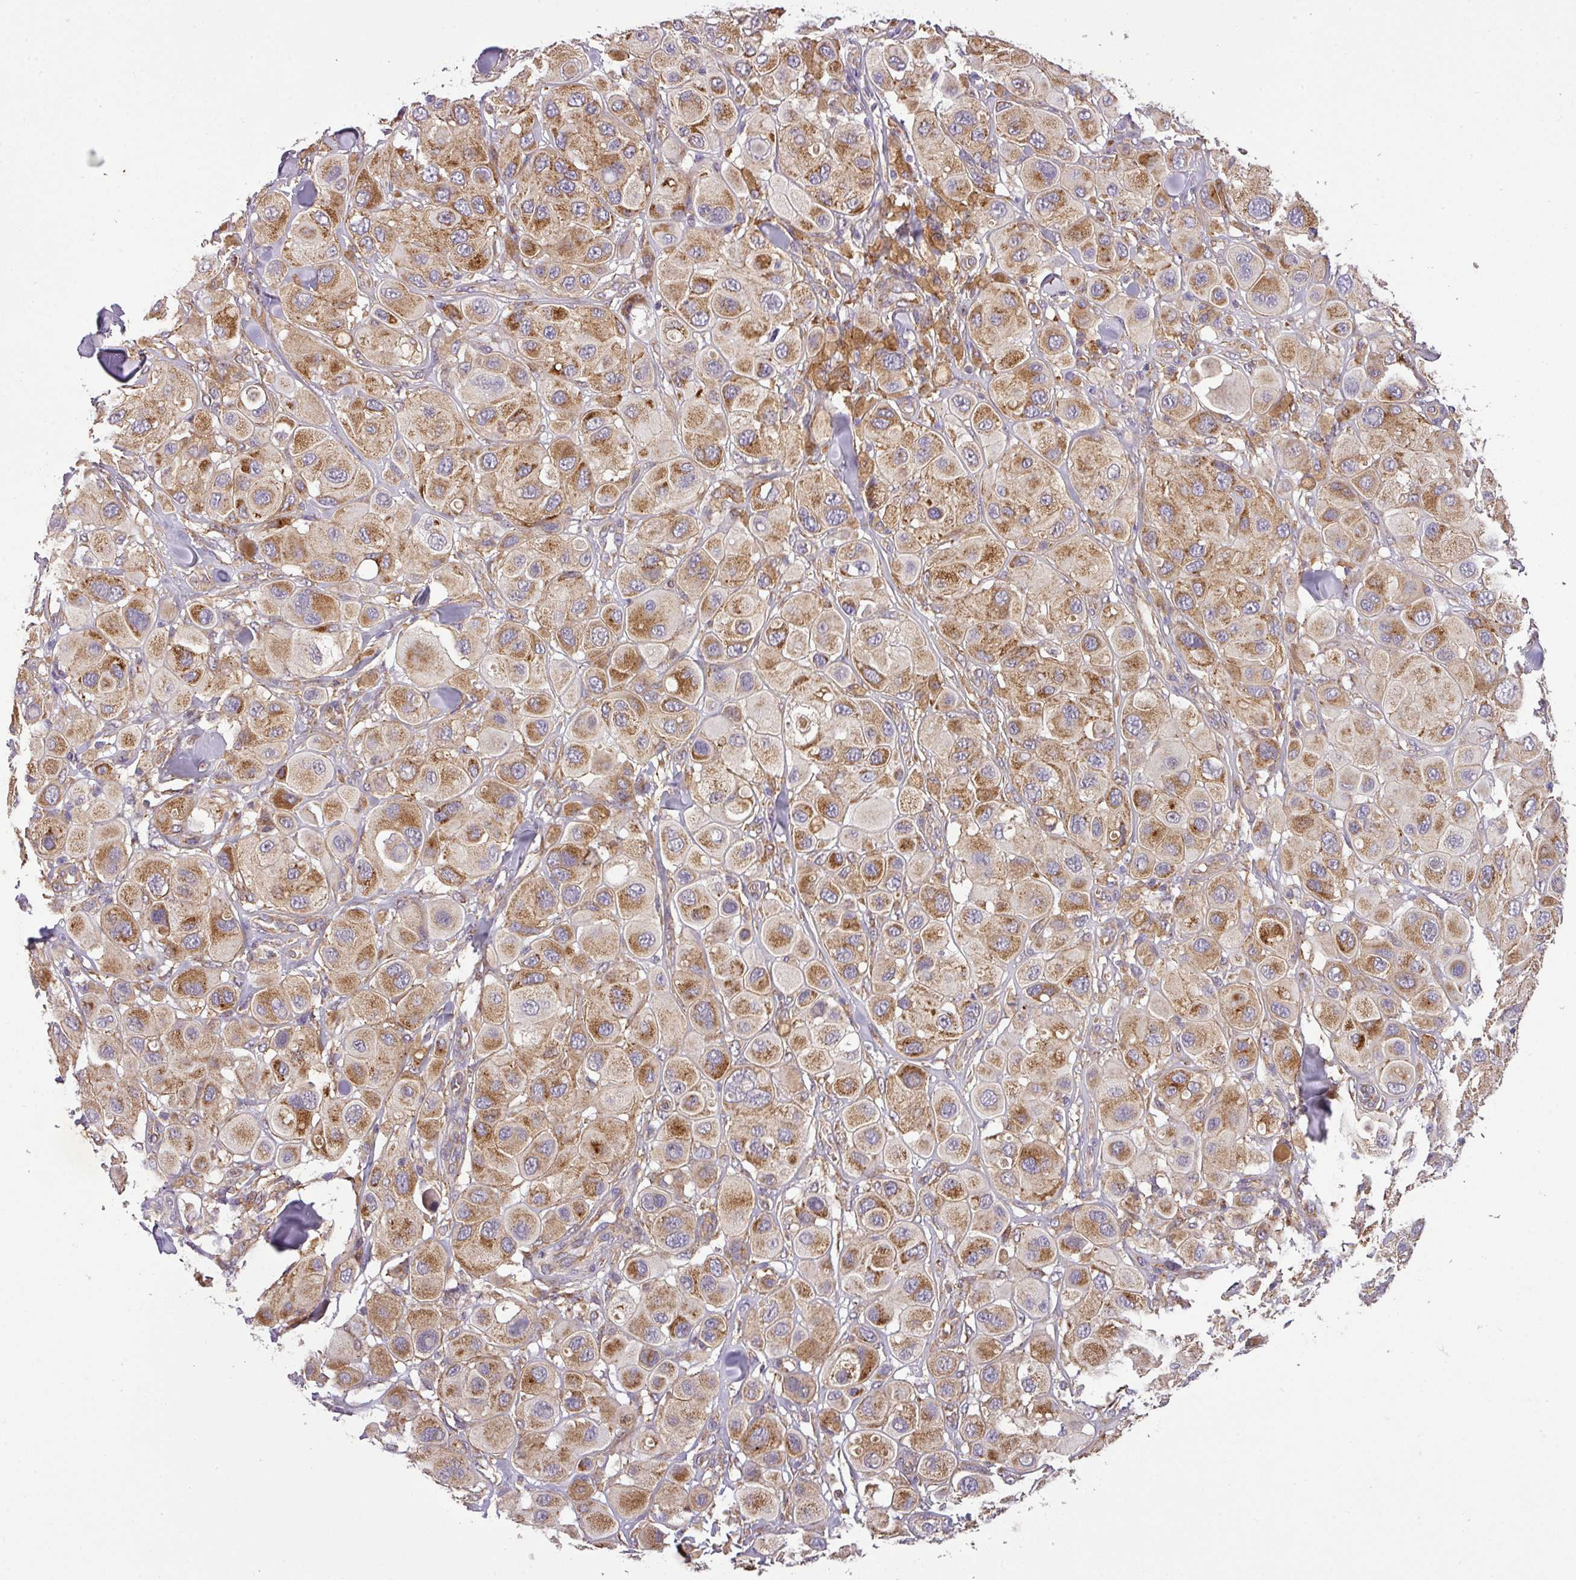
{"staining": {"intensity": "moderate", "quantity": ">75%", "location": "cytoplasmic/membranous"}, "tissue": "melanoma", "cell_type": "Tumor cells", "image_type": "cancer", "snomed": [{"axis": "morphology", "description": "Malignant melanoma, Metastatic site"}, {"axis": "topography", "description": "Skin"}], "caption": "Immunohistochemical staining of human melanoma displays medium levels of moderate cytoplasmic/membranous staining in approximately >75% of tumor cells.", "gene": "ZNF513", "patient": {"sex": "male", "age": 41}}